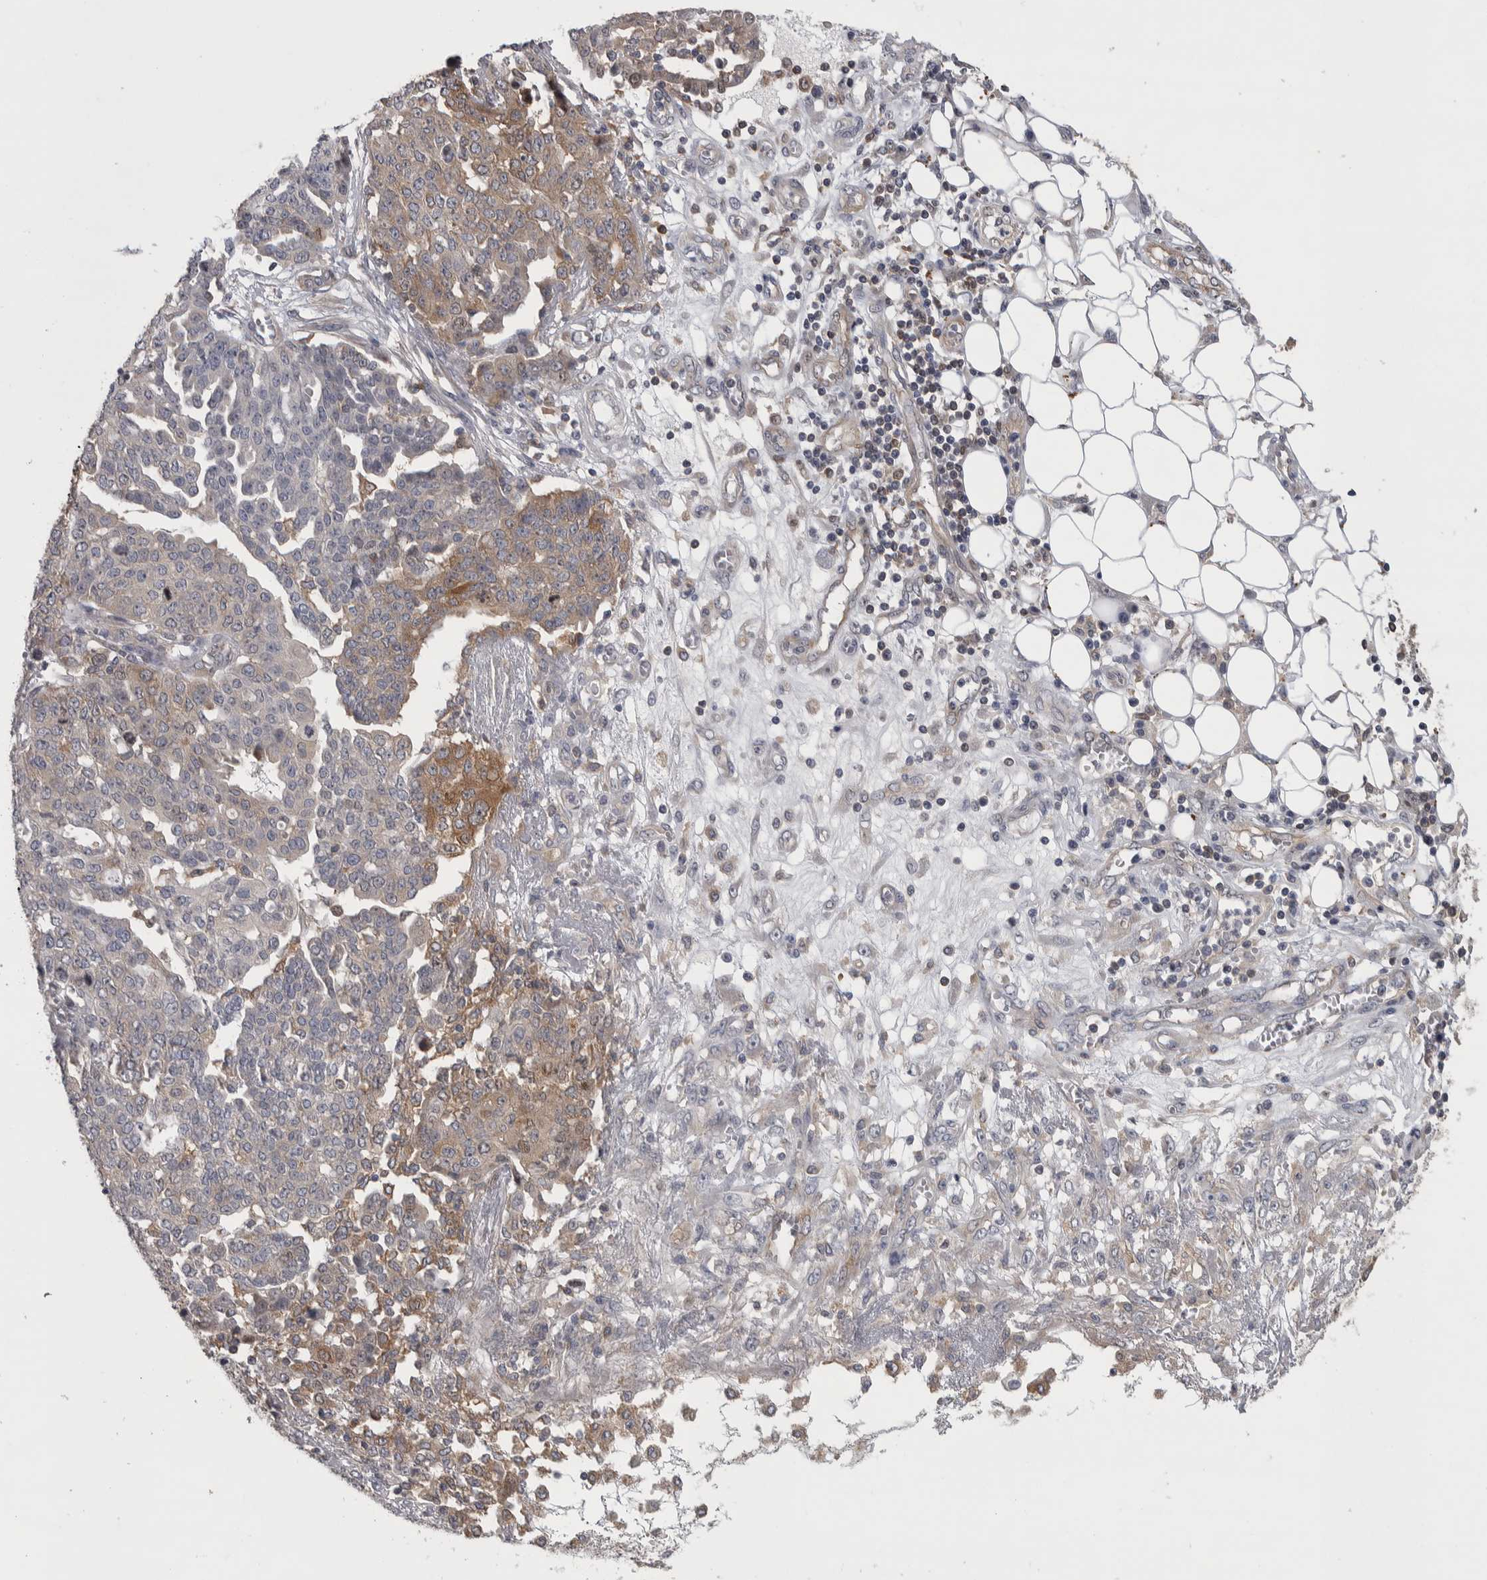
{"staining": {"intensity": "moderate", "quantity": "25%-75%", "location": "cytoplasmic/membranous"}, "tissue": "ovarian cancer", "cell_type": "Tumor cells", "image_type": "cancer", "snomed": [{"axis": "morphology", "description": "Cystadenocarcinoma, serous, NOS"}, {"axis": "topography", "description": "Soft tissue"}, {"axis": "topography", "description": "Ovary"}], "caption": "The histopathology image reveals staining of ovarian cancer, revealing moderate cytoplasmic/membranous protein staining (brown color) within tumor cells.", "gene": "NFKB2", "patient": {"sex": "female", "age": 57}}